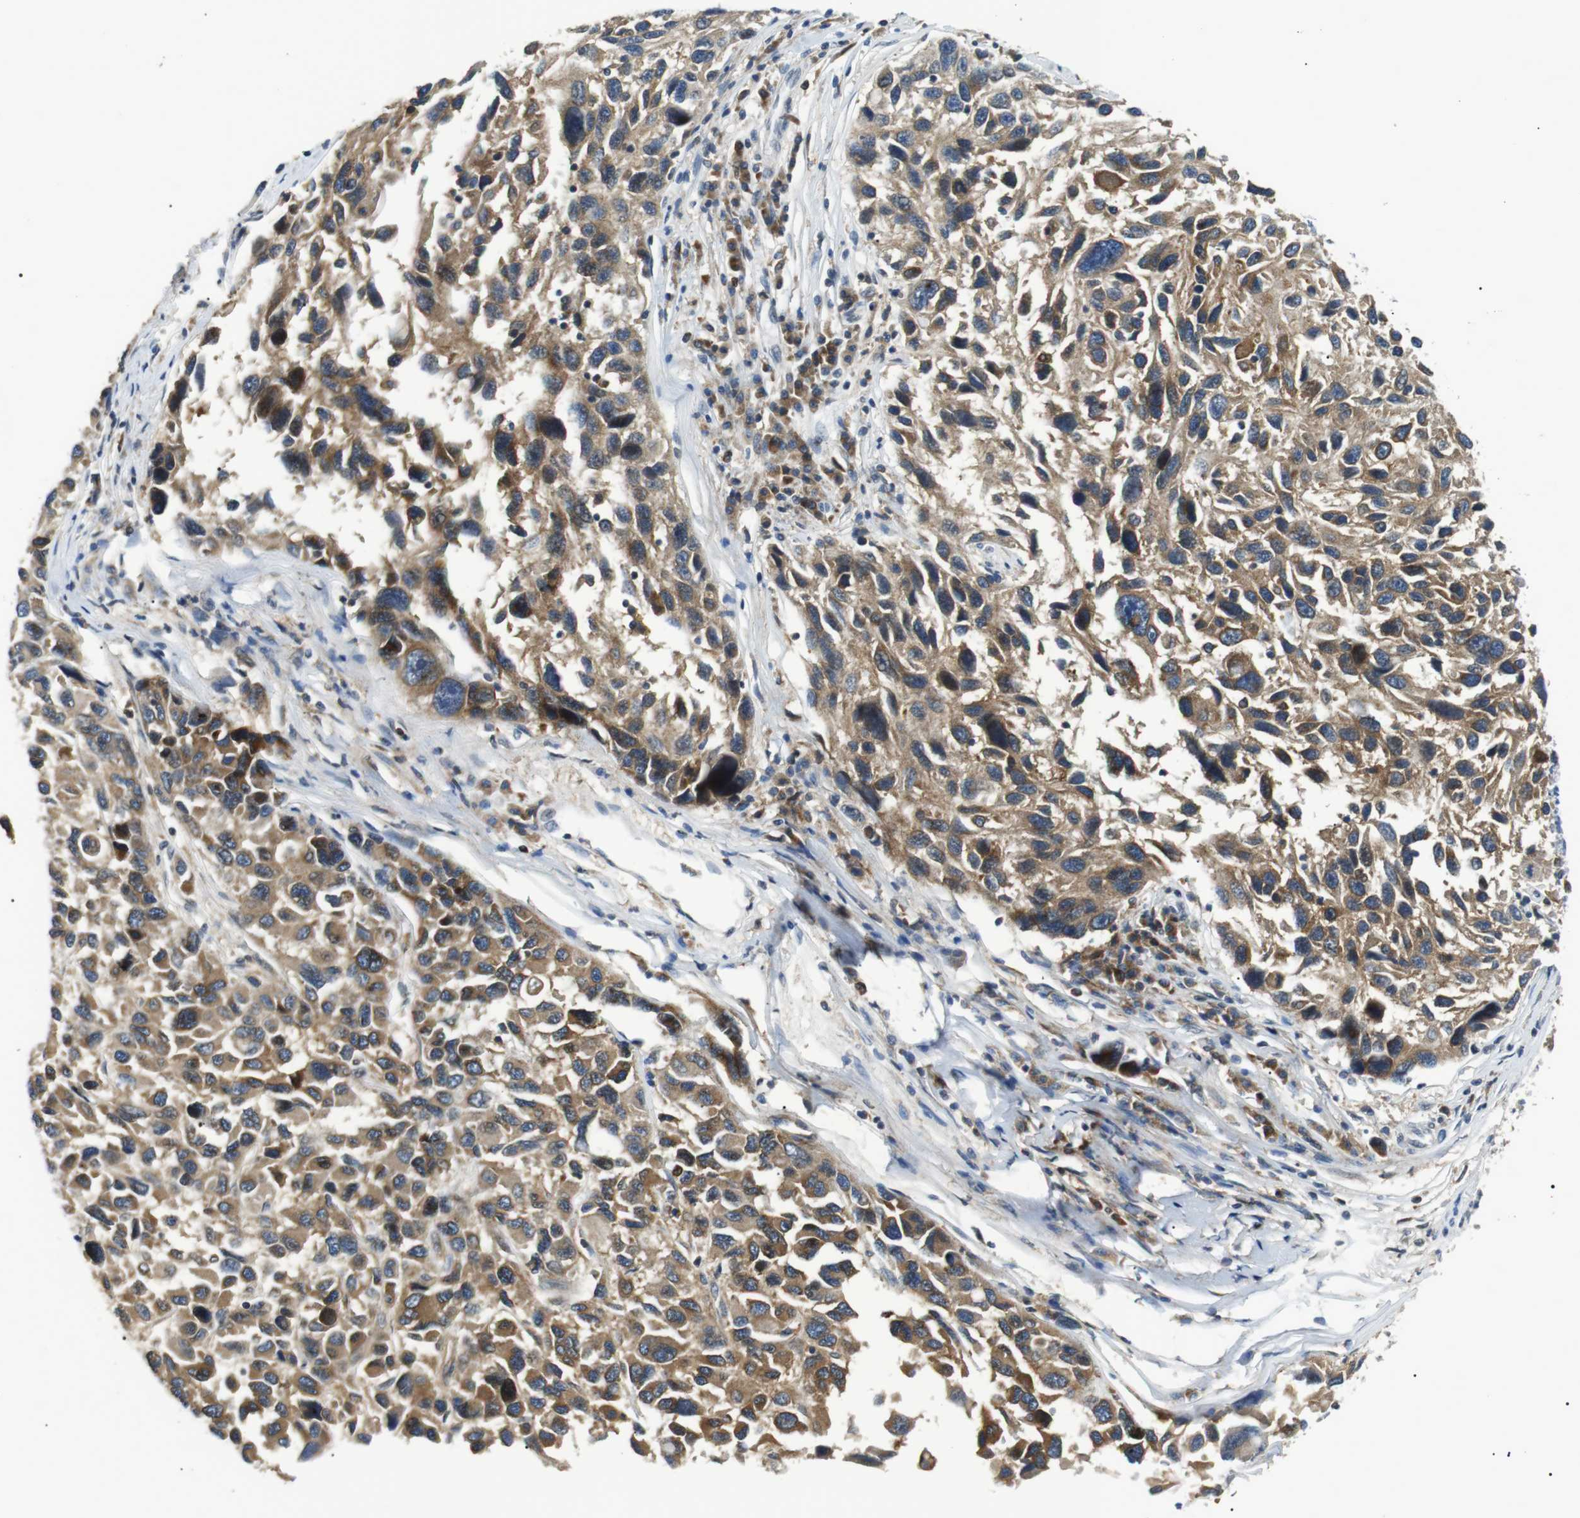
{"staining": {"intensity": "moderate", "quantity": ">75%", "location": "cytoplasmic/membranous"}, "tissue": "melanoma", "cell_type": "Tumor cells", "image_type": "cancer", "snomed": [{"axis": "morphology", "description": "Malignant melanoma, NOS"}, {"axis": "topography", "description": "Skin"}], "caption": "Immunohistochemical staining of human melanoma reveals medium levels of moderate cytoplasmic/membranous staining in about >75% of tumor cells.", "gene": "RAB9A", "patient": {"sex": "male", "age": 53}}